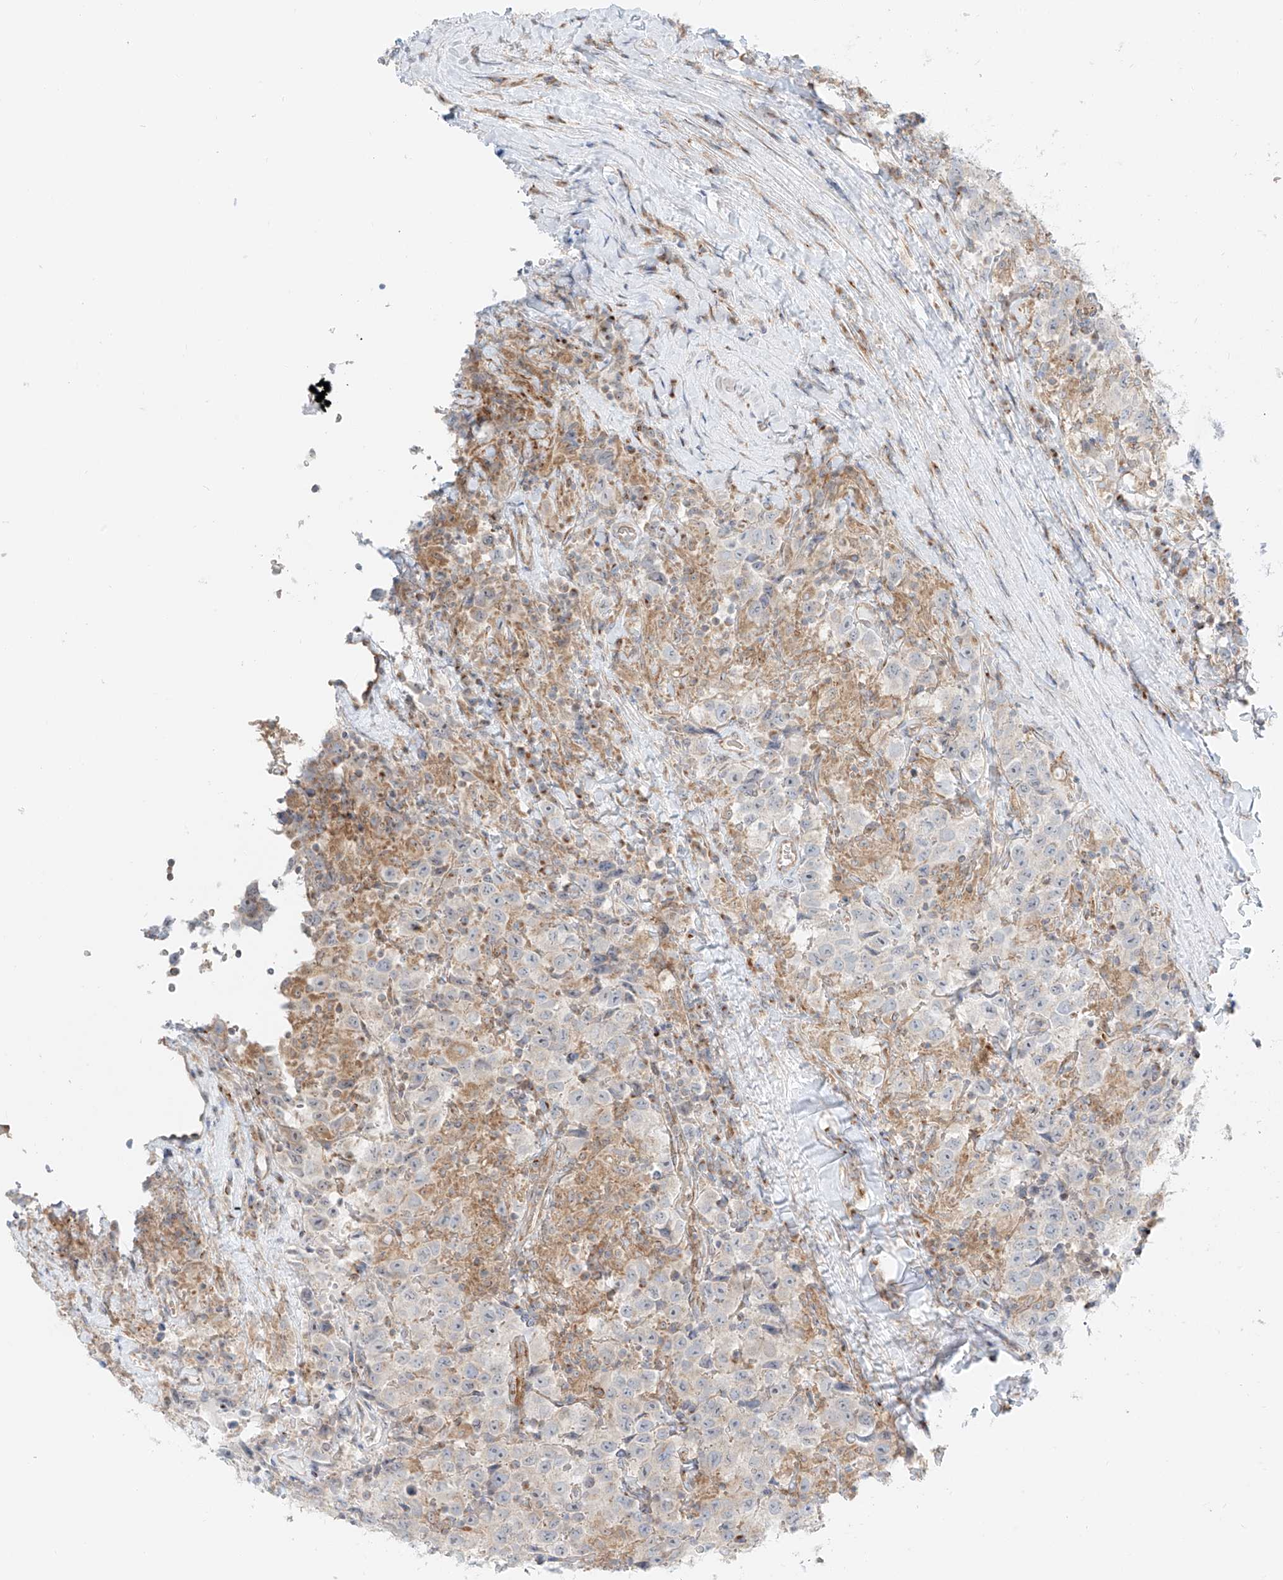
{"staining": {"intensity": "negative", "quantity": "none", "location": "none"}, "tissue": "testis cancer", "cell_type": "Tumor cells", "image_type": "cancer", "snomed": [{"axis": "morphology", "description": "Seminoma, NOS"}, {"axis": "topography", "description": "Testis"}], "caption": "The immunohistochemistry micrograph has no significant positivity in tumor cells of testis cancer tissue. (DAB IHC with hematoxylin counter stain).", "gene": "EIPR1", "patient": {"sex": "male", "age": 41}}